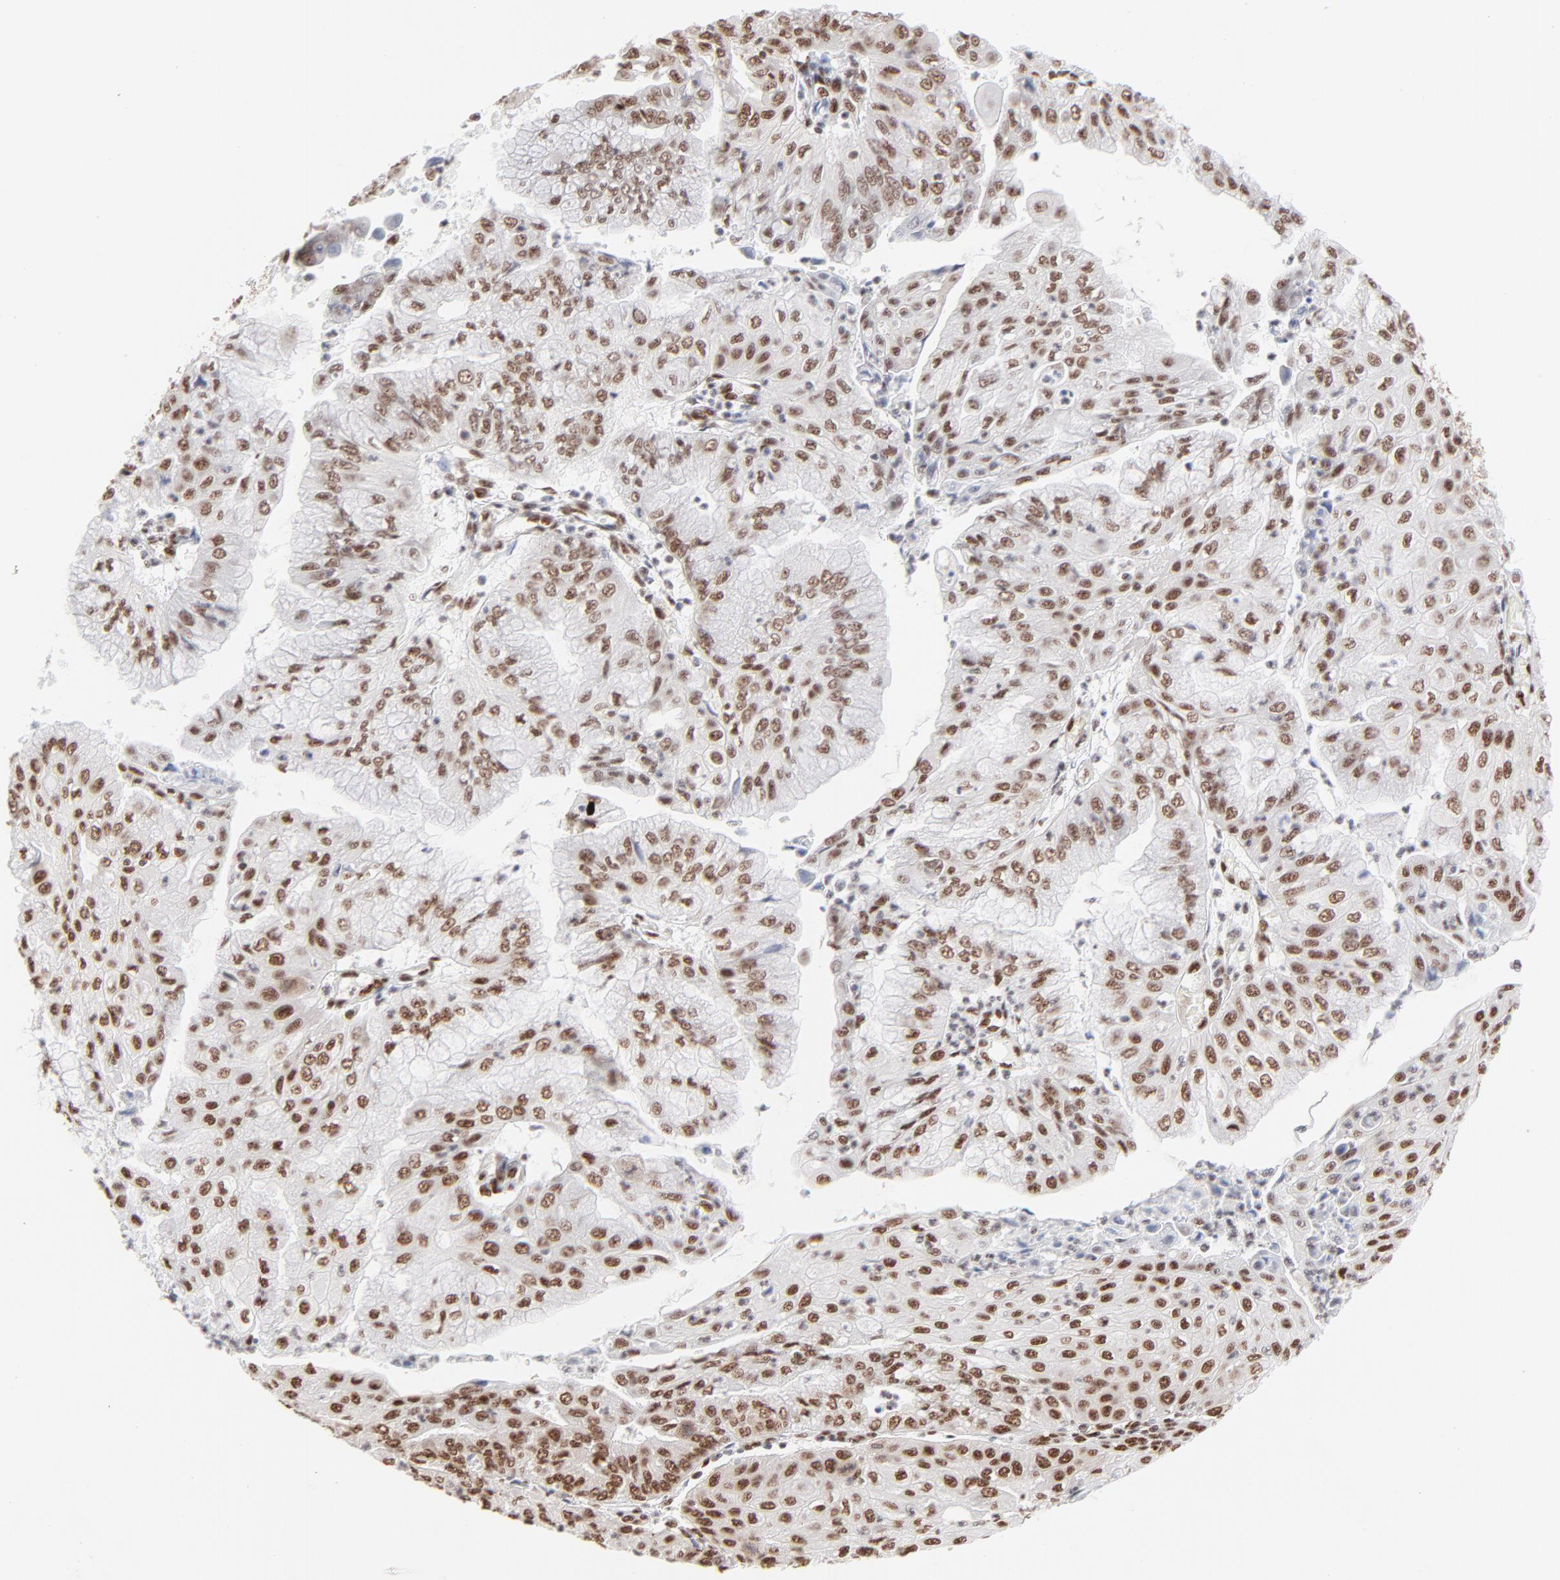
{"staining": {"intensity": "strong", "quantity": ">75%", "location": "nuclear"}, "tissue": "endometrial cancer", "cell_type": "Tumor cells", "image_type": "cancer", "snomed": [{"axis": "morphology", "description": "Adenocarcinoma, NOS"}, {"axis": "topography", "description": "Endometrium"}], "caption": "Immunohistochemistry image of neoplastic tissue: endometrial adenocarcinoma stained using immunohistochemistry (IHC) exhibits high levels of strong protein expression localized specifically in the nuclear of tumor cells, appearing as a nuclear brown color.", "gene": "TARDBP", "patient": {"sex": "female", "age": 79}}